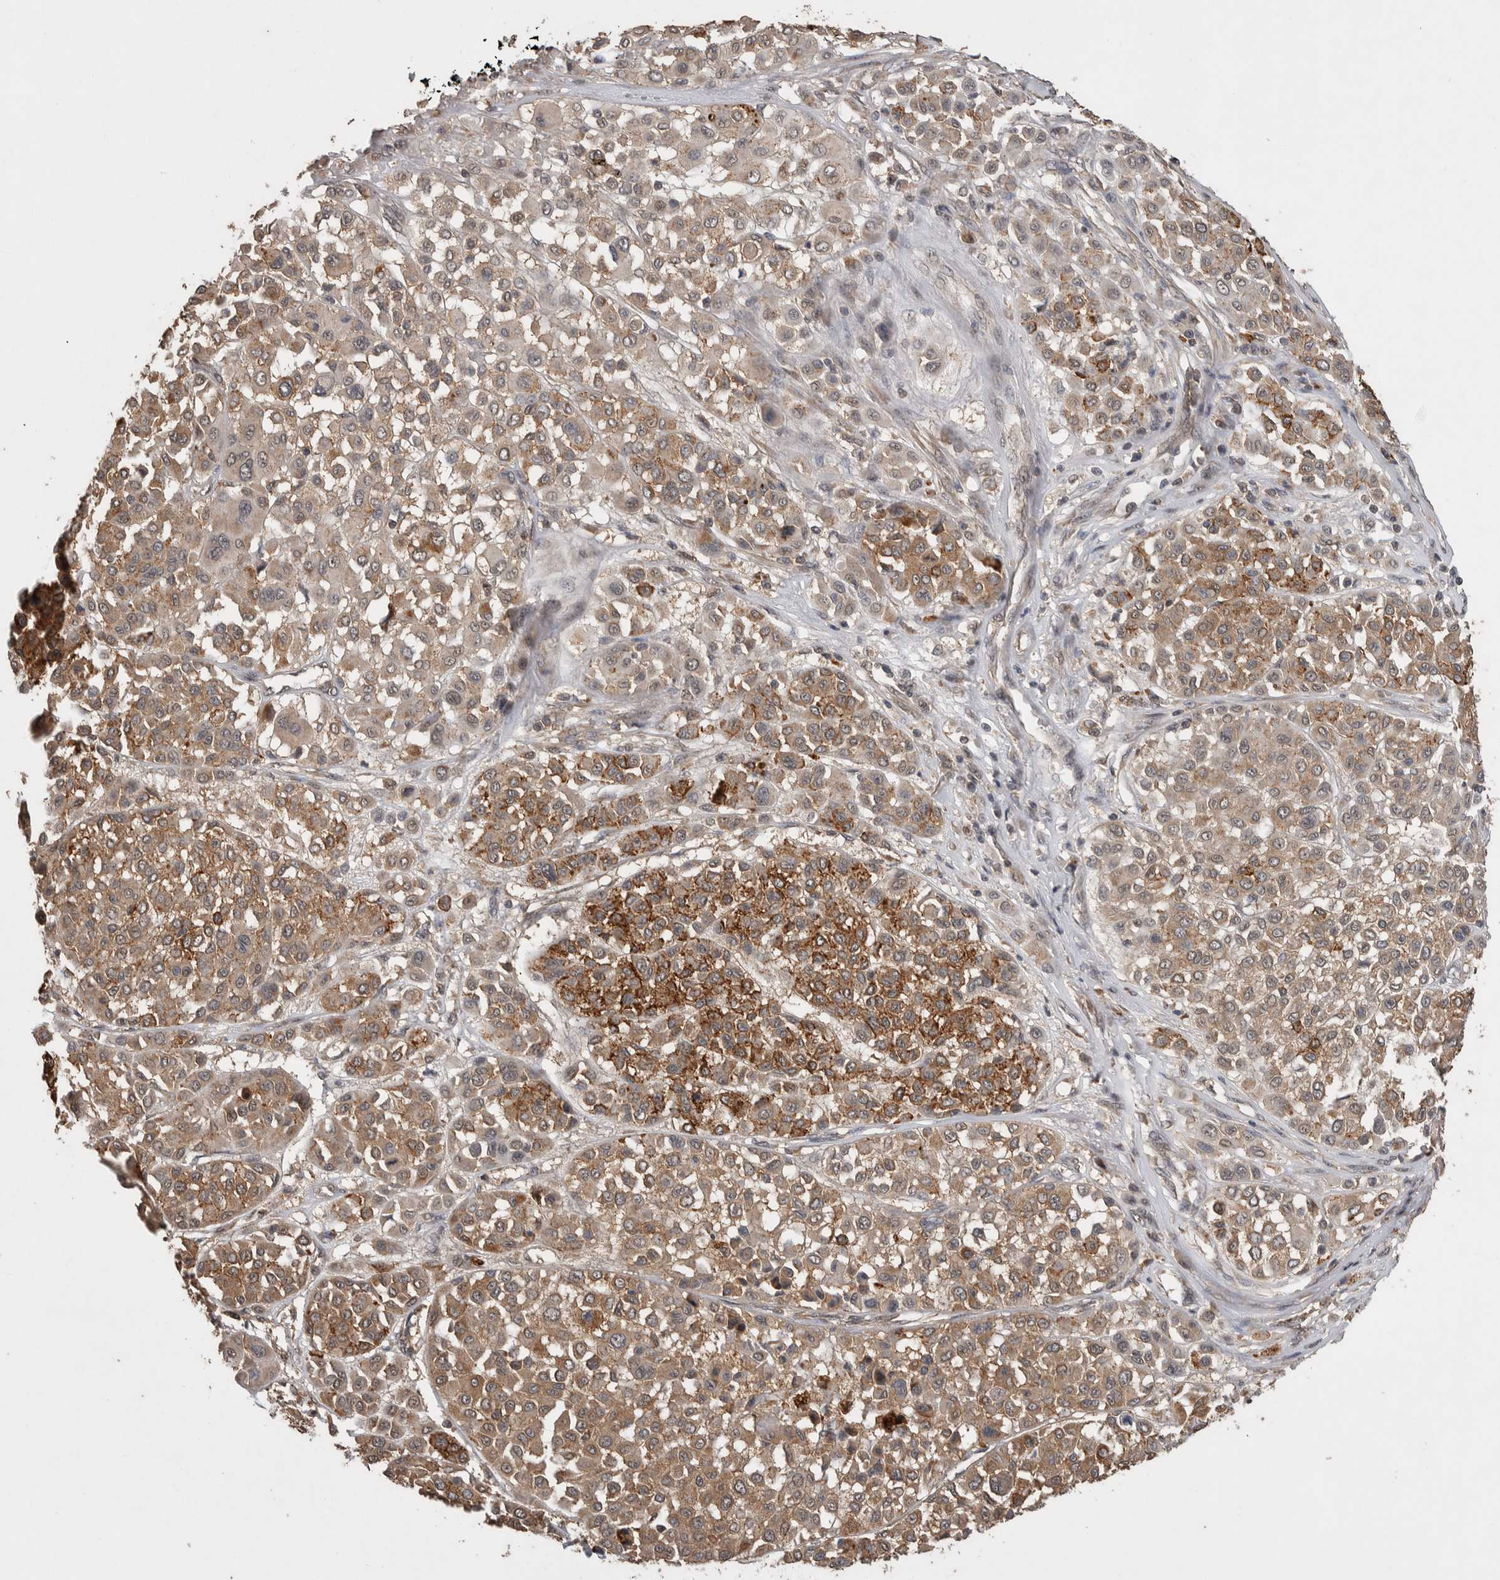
{"staining": {"intensity": "moderate", "quantity": "25%-75%", "location": "cytoplasmic/membranous"}, "tissue": "melanoma", "cell_type": "Tumor cells", "image_type": "cancer", "snomed": [{"axis": "morphology", "description": "Malignant melanoma, Metastatic site"}, {"axis": "topography", "description": "Soft tissue"}], "caption": "Malignant melanoma (metastatic site) tissue shows moderate cytoplasmic/membranous staining in approximately 25%-75% of tumor cells", "gene": "DVL2", "patient": {"sex": "male", "age": 41}}